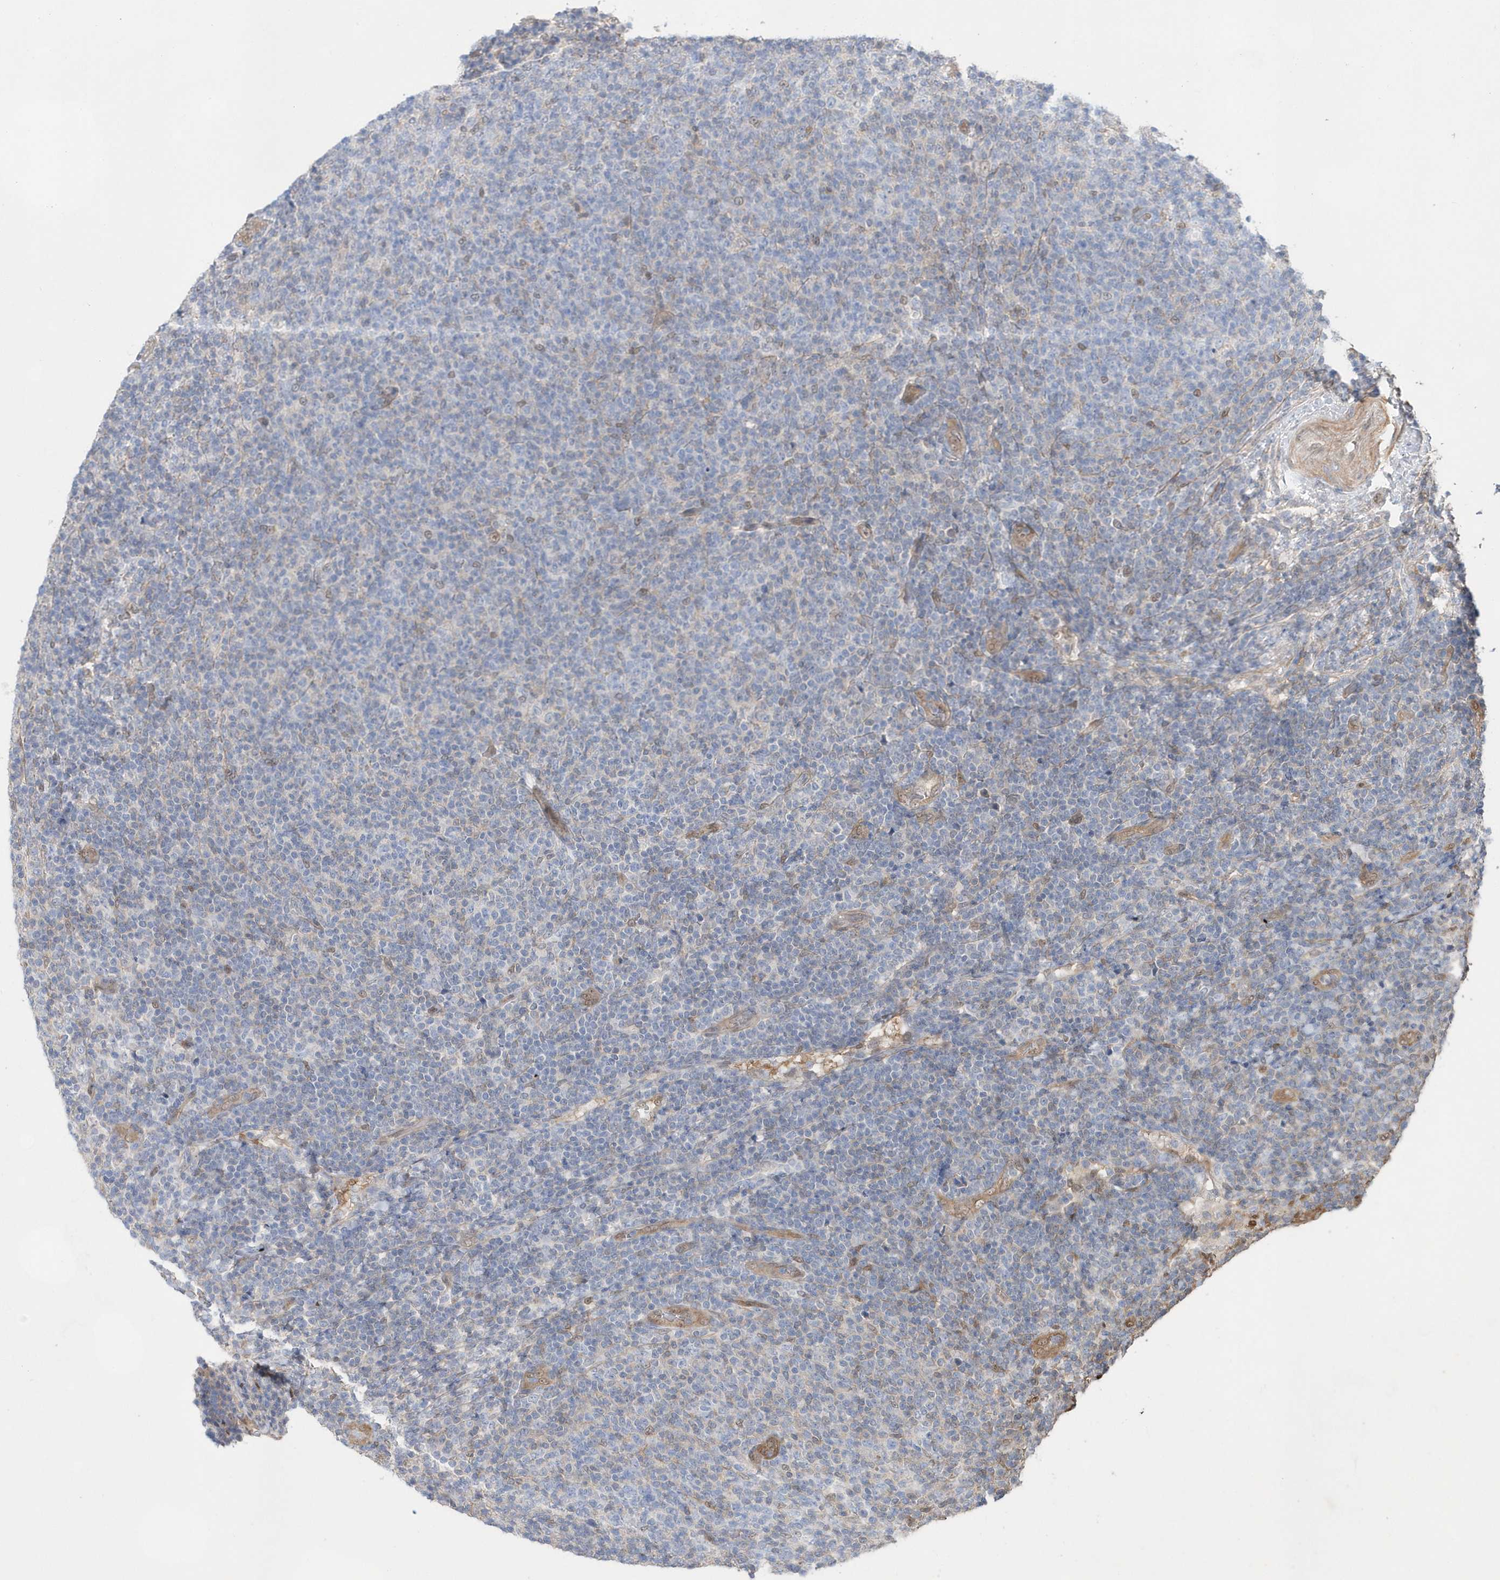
{"staining": {"intensity": "negative", "quantity": "none", "location": "none"}, "tissue": "lymphoma", "cell_type": "Tumor cells", "image_type": "cancer", "snomed": [{"axis": "morphology", "description": "Malignant lymphoma, non-Hodgkin's type, Low grade"}, {"axis": "topography", "description": "Lymph node"}], "caption": "DAB (3,3'-diaminobenzidine) immunohistochemical staining of human lymphoma reveals no significant expression in tumor cells.", "gene": "BDH2", "patient": {"sex": "male", "age": 66}}